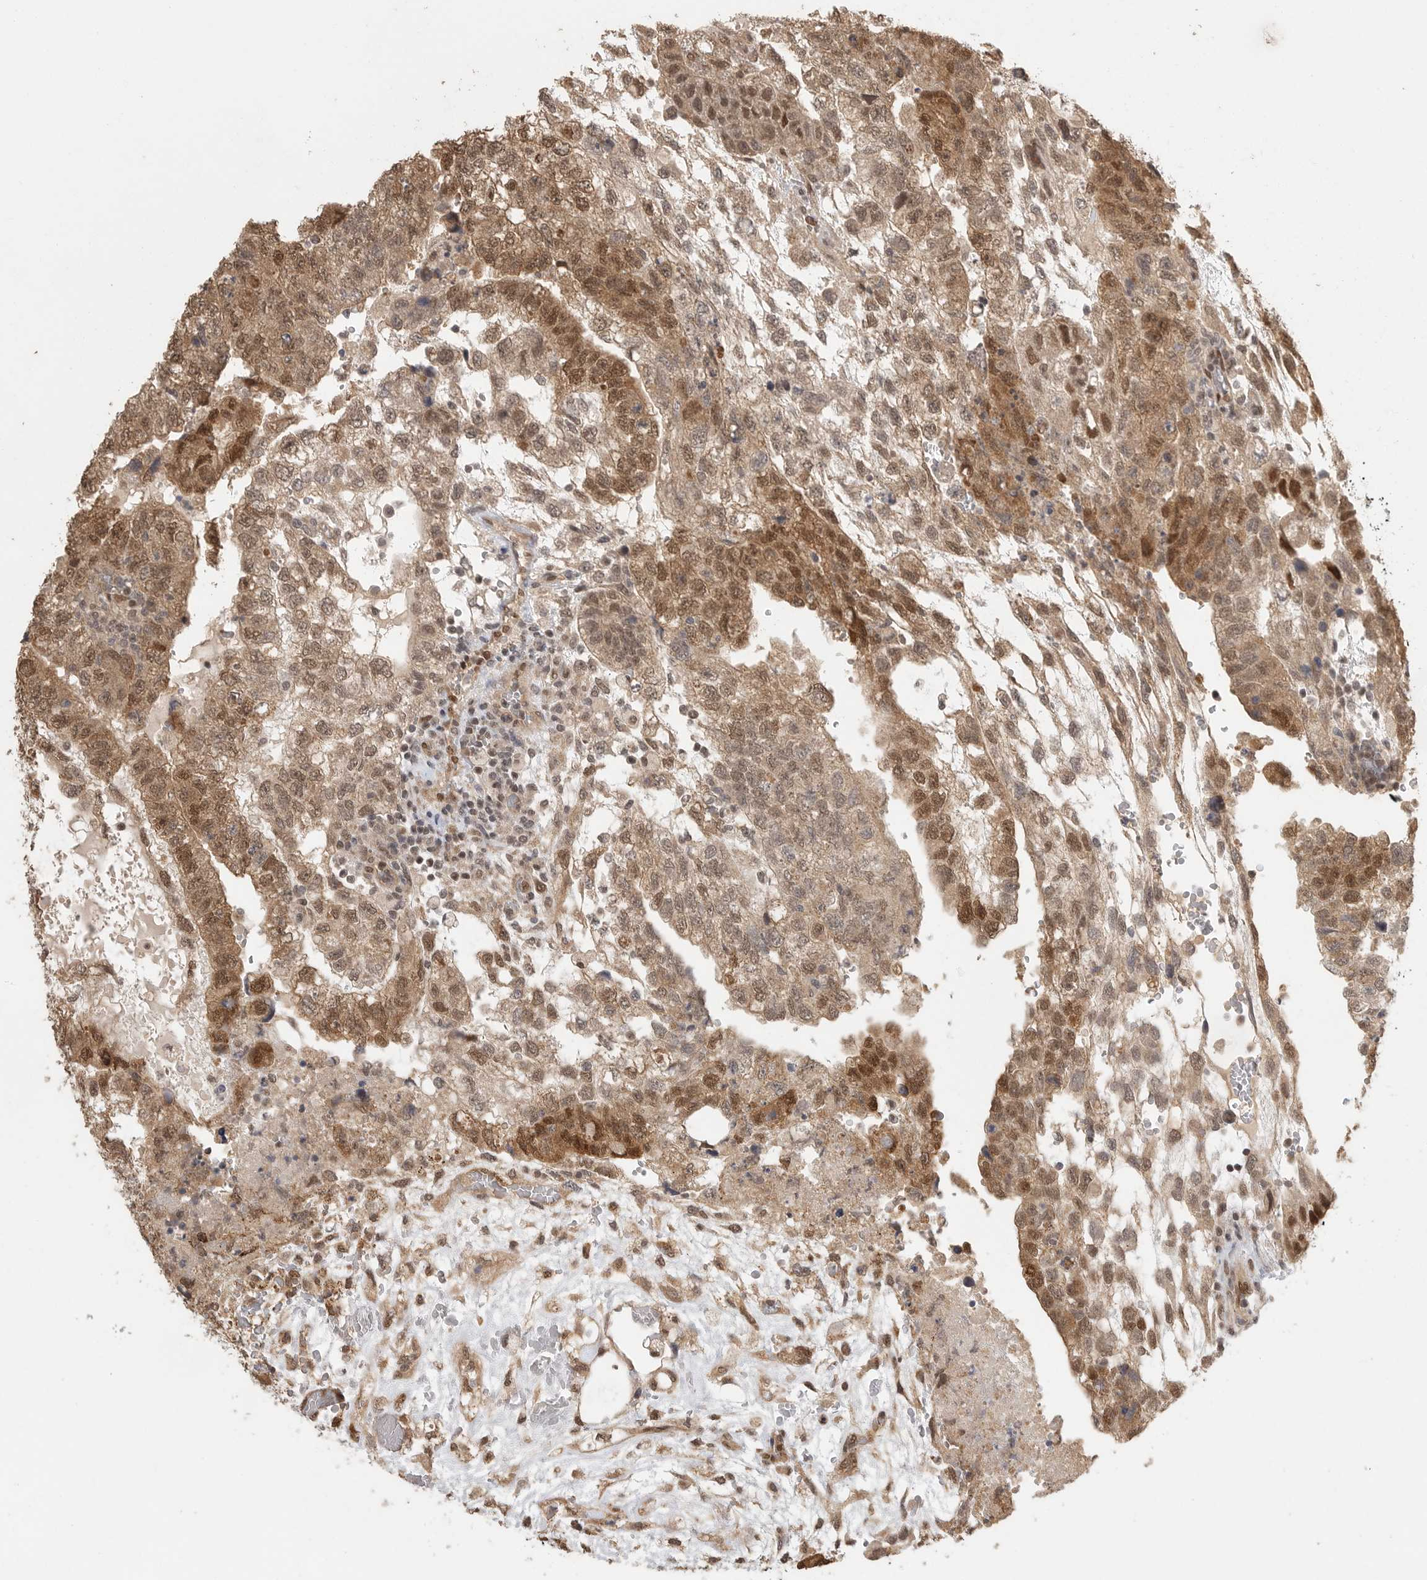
{"staining": {"intensity": "strong", "quantity": "25%-75%", "location": "cytoplasmic/membranous,nuclear"}, "tissue": "testis cancer", "cell_type": "Tumor cells", "image_type": "cancer", "snomed": [{"axis": "morphology", "description": "Carcinoma, Embryonal, NOS"}, {"axis": "topography", "description": "Testis"}], "caption": "Immunohistochemical staining of testis cancer (embryonal carcinoma) shows strong cytoplasmic/membranous and nuclear protein positivity in about 25%-75% of tumor cells.", "gene": "DFFA", "patient": {"sex": "male", "age": 36}}